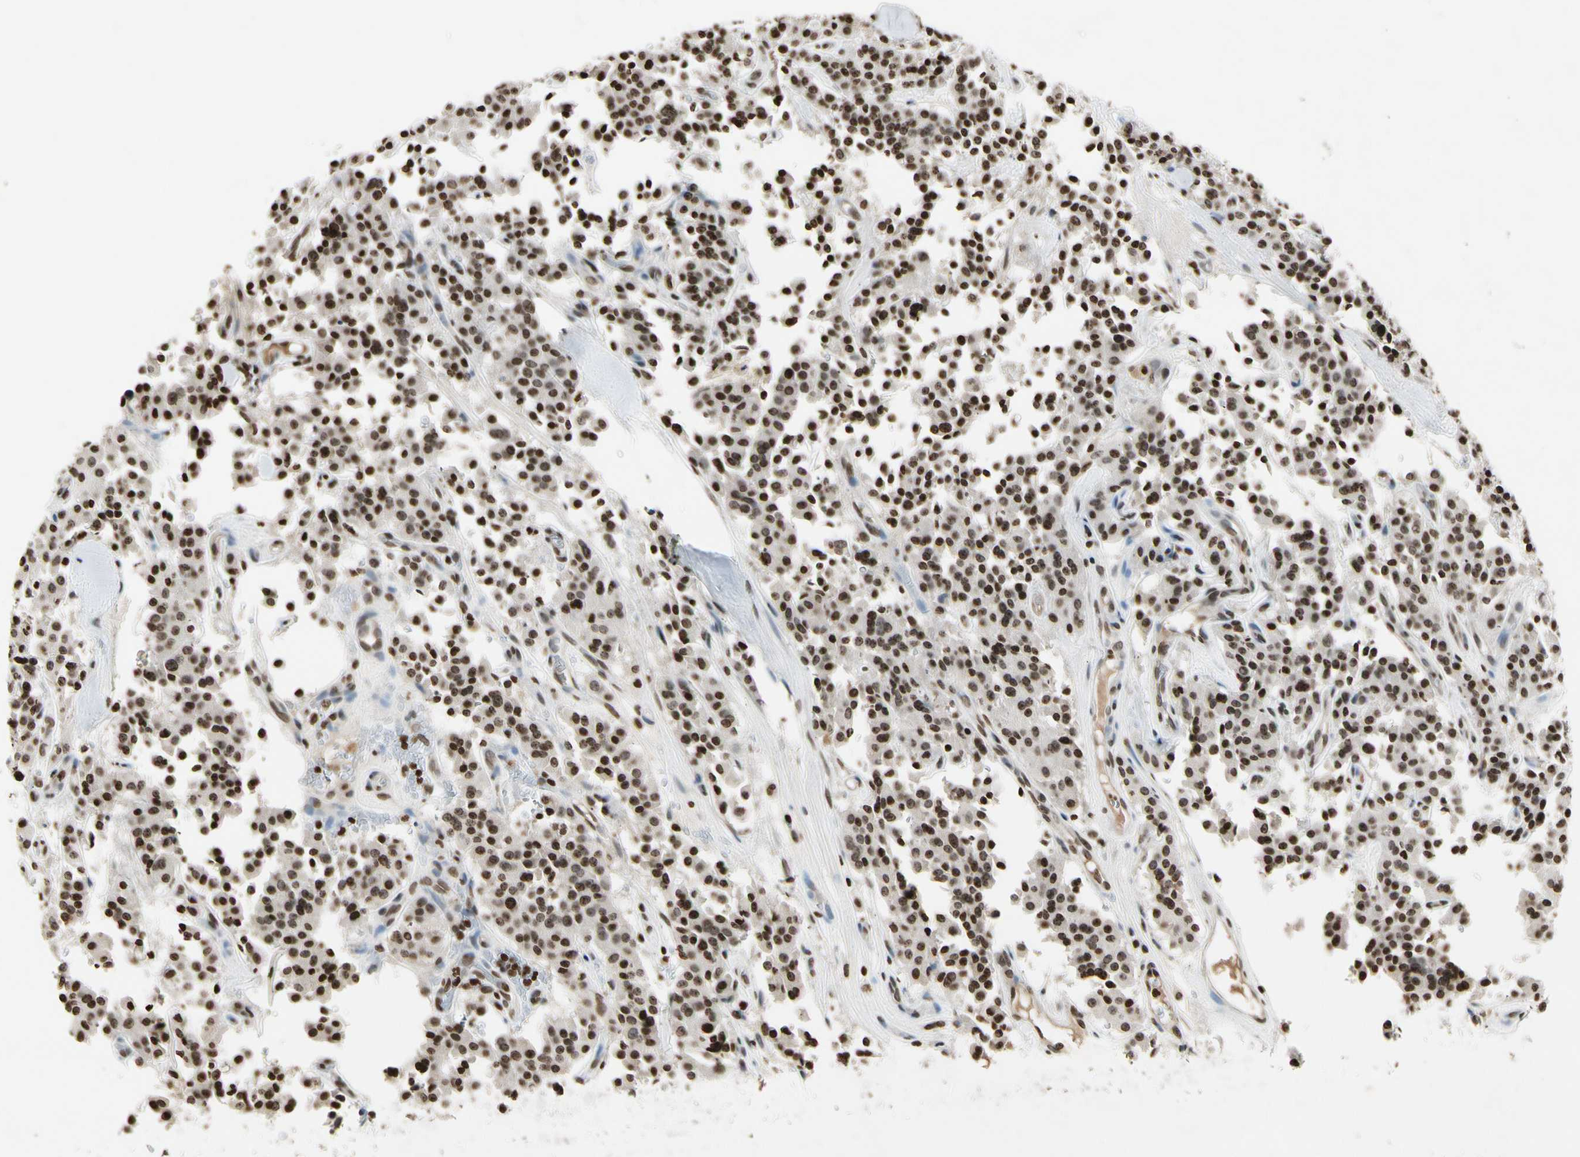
{"staining": {"intensity": "strong", "quantity": ">75%", "location": "nuclear"}, "tissue": "carcinoid", "cell_type": "Tumor cells", "image_type": "cancer", "snomed": [{"axis": "morphology", "description": "Carcinoid, malignant, NOS"}, {"axis": "topography", "description": "Lung"}], "caption": "A brown stain highlights strong nuclear staining of a protein in malignant carcinoid tumor cells.", "gene": "RORA", "patient": {"sex": "male", "age": 30}}